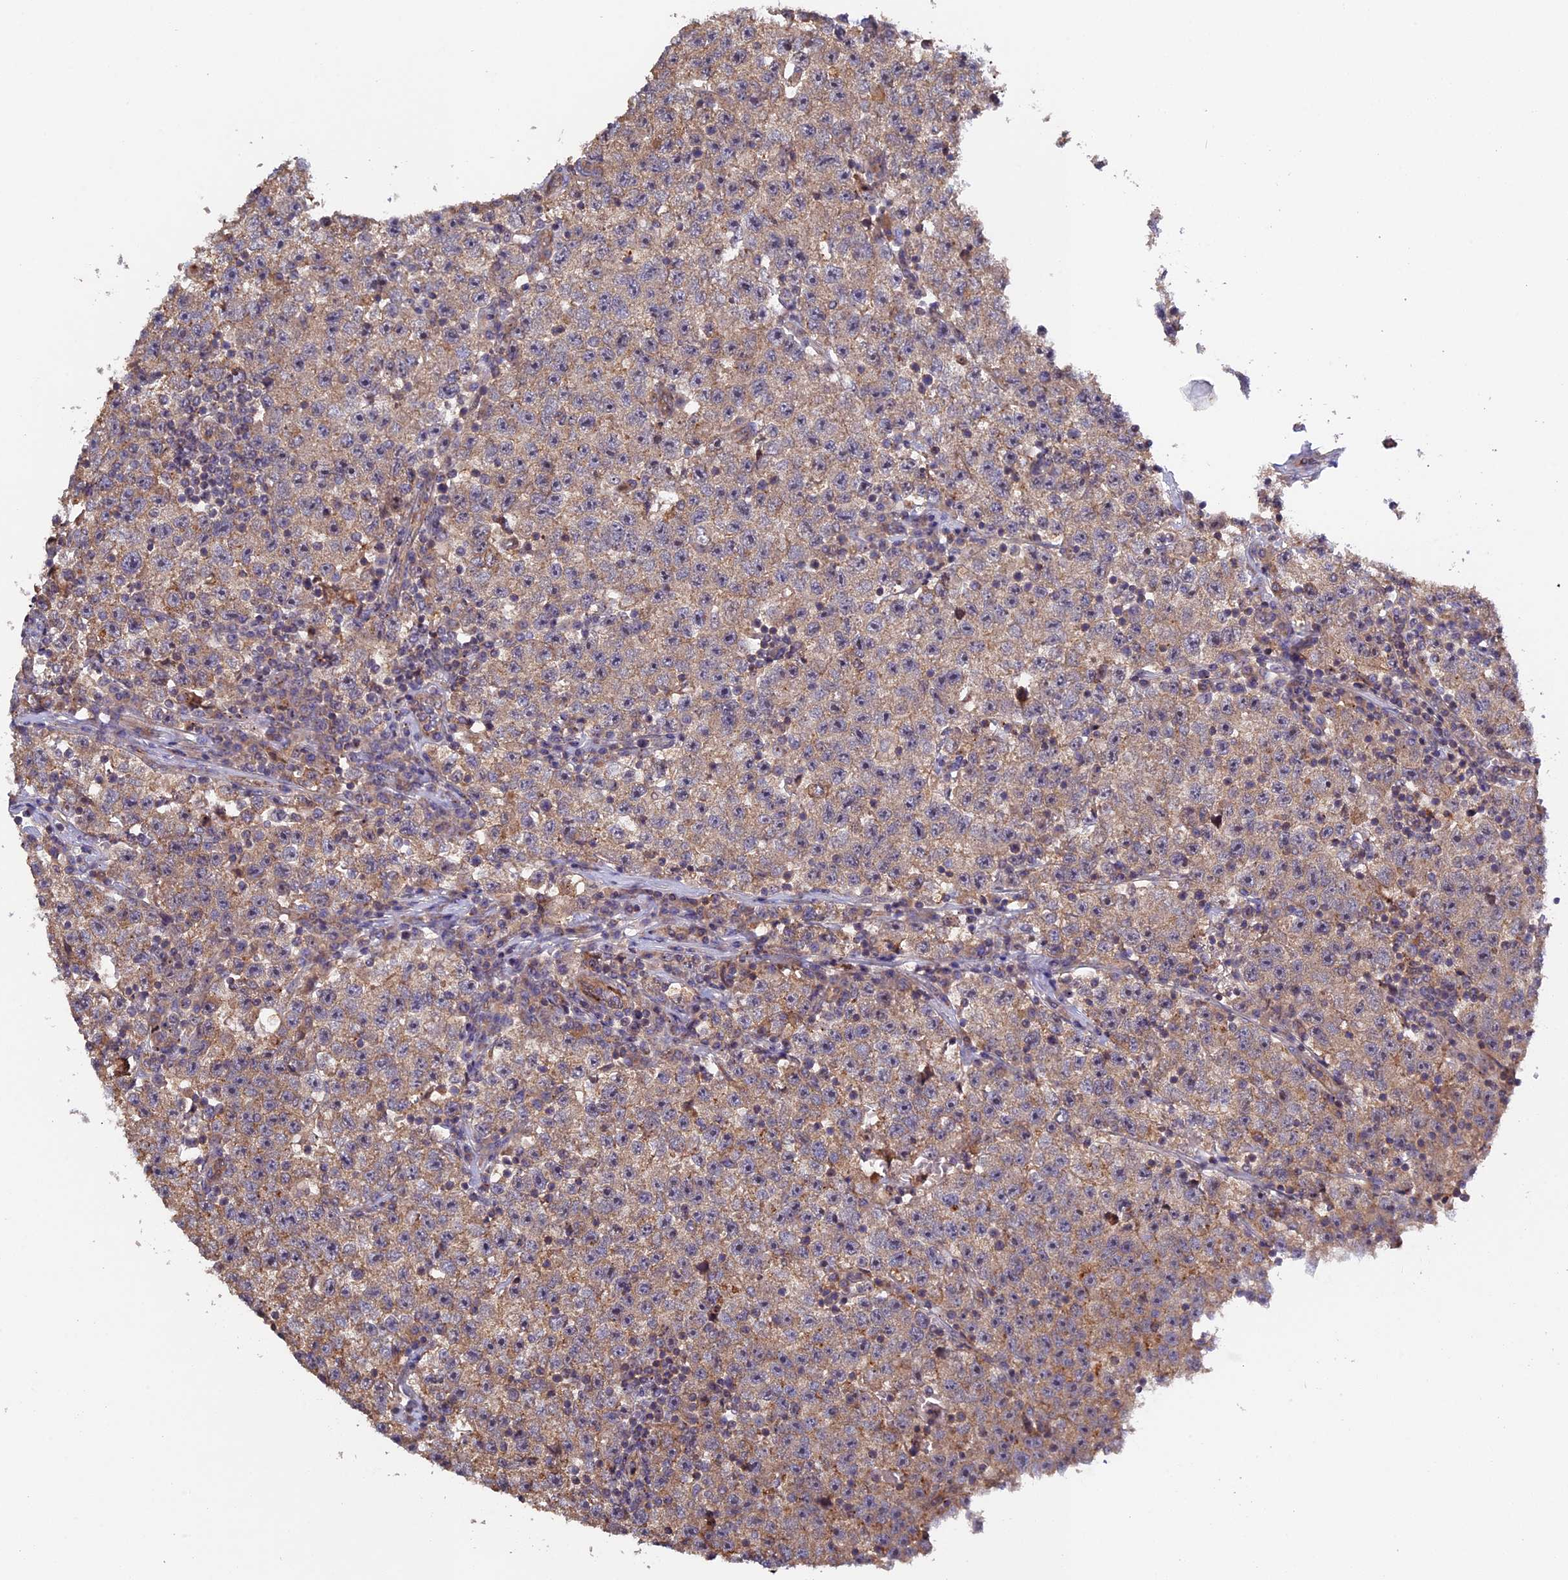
{"staining": {"intensity": "weak", "quantity": ">75%", "location": "cytoplasmic/membranous"}, "tissue": "testis cancer", "cell_type": "Tumor cells", "image_type": "cancer", "snomed": [{"axis": "morphology", "description": "Seminoma, NOS"}, {"axis": "topography", "description": "Testis"}], "caption": "Weak cytoplasmic/membranous protein expression is present in about >75% of tumor cells in seminoma (testis). The protein of interest is shown in brown color, while the nuclei are stained blue.", "gene": "FERMT1", "patient": {"sex": "male", "age": 22}}